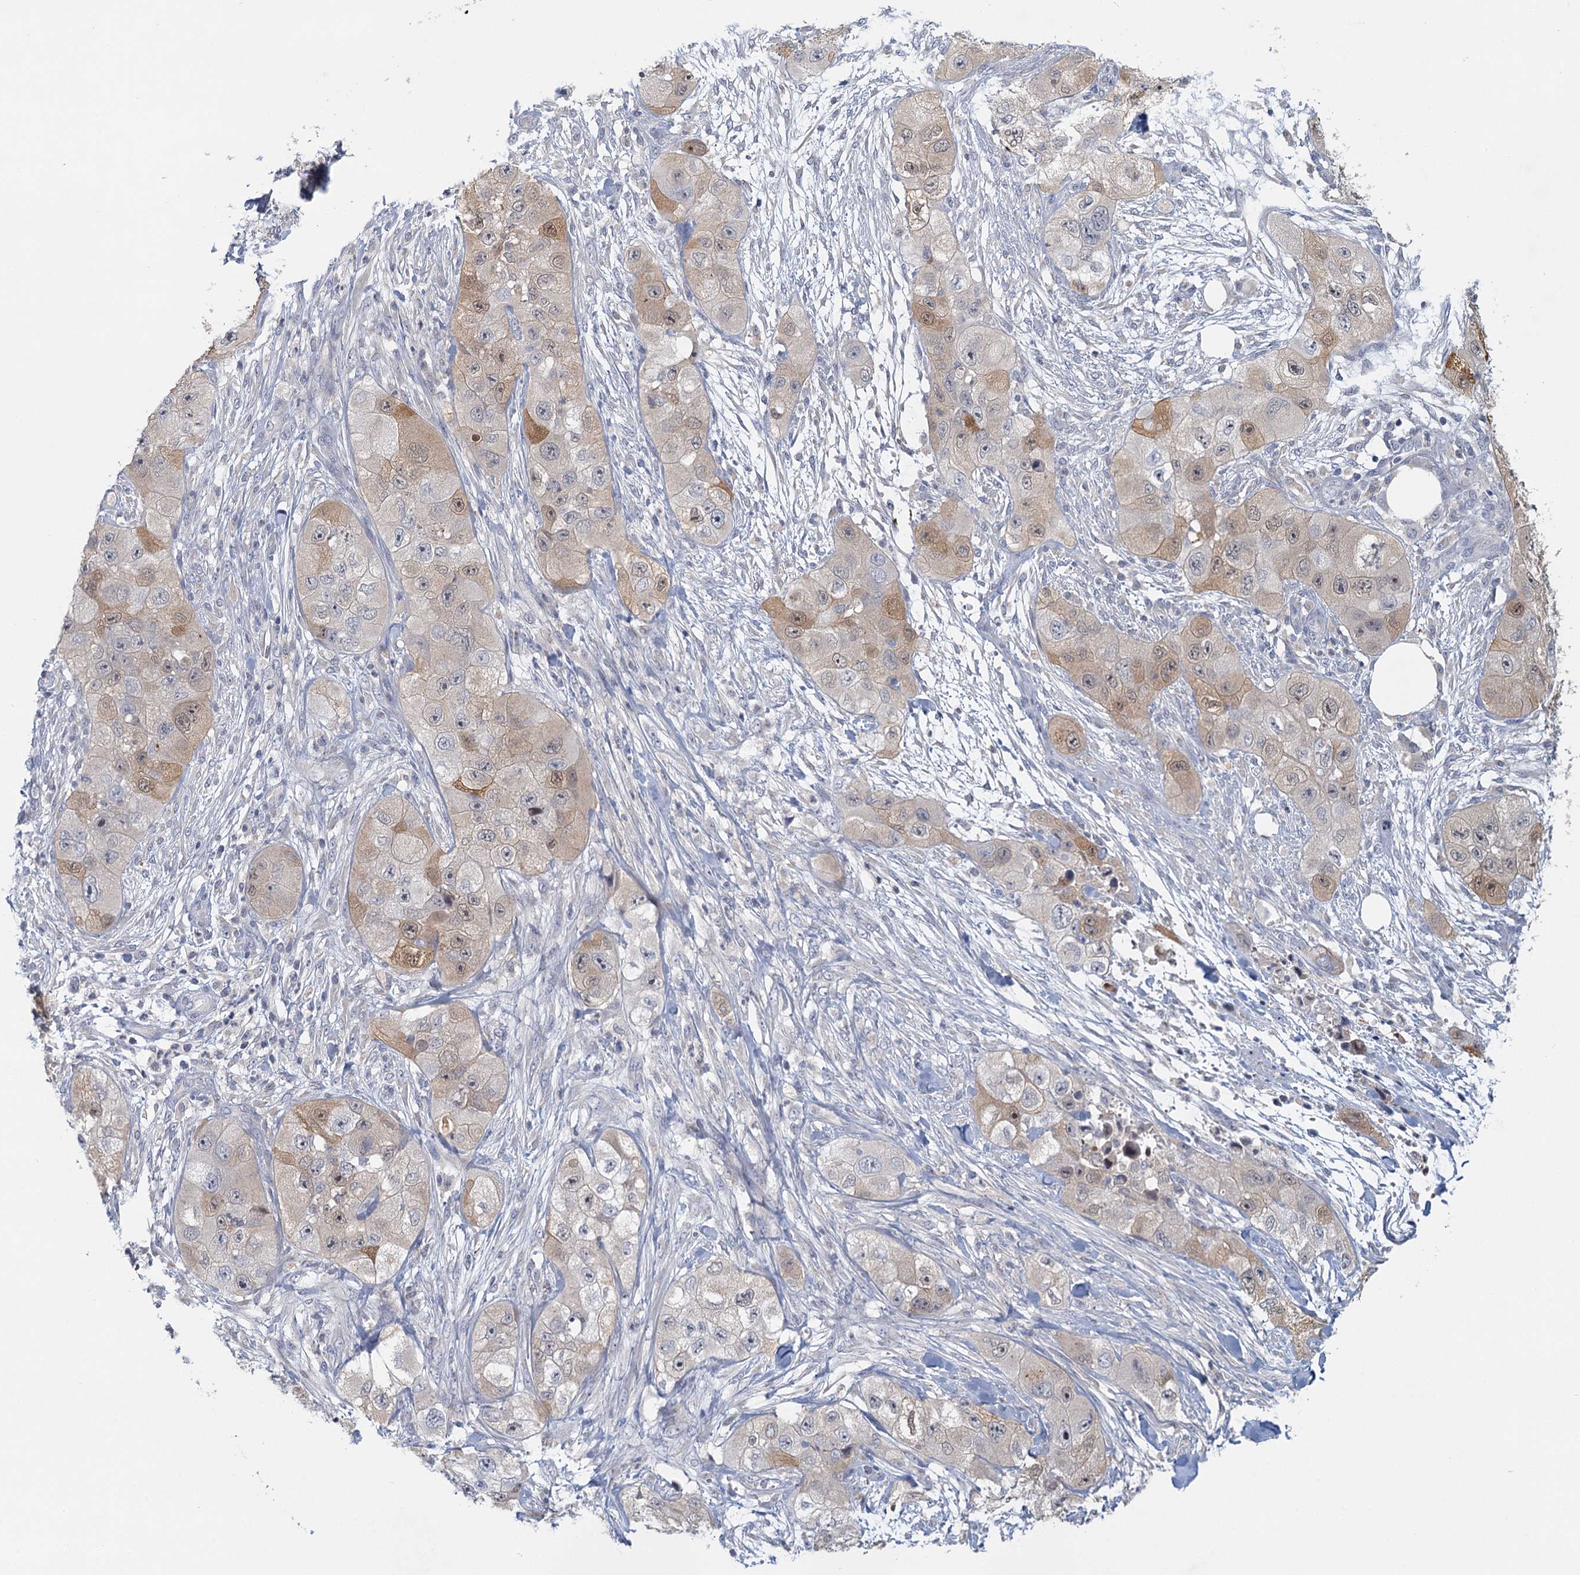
{"staining": {"intensity": "moderate", "quantity": "<25%", "location": "cytoplasmic/membranous,nuclear"}, "tissue": "skin cancer", "cell_type": "Tumor cells", "image_type": "cancer", "snomed": [{"axis": "morphology", "description": "Squamous cell carcinoma, NOS"}, {"axis": "topography", "description": "Skin"}, {"axis": "topography", "description": "Subcutis"}], "caption": "Immunohistochemical staining of human skin squamous cell carcinoma demonstrates low levels of moderate cytoplasmic/membranous and nuclear protein staining in approximately <25% of tumor cells.", "gene": "MYO7B", "patient": {"sex": "male", "age": 73}}